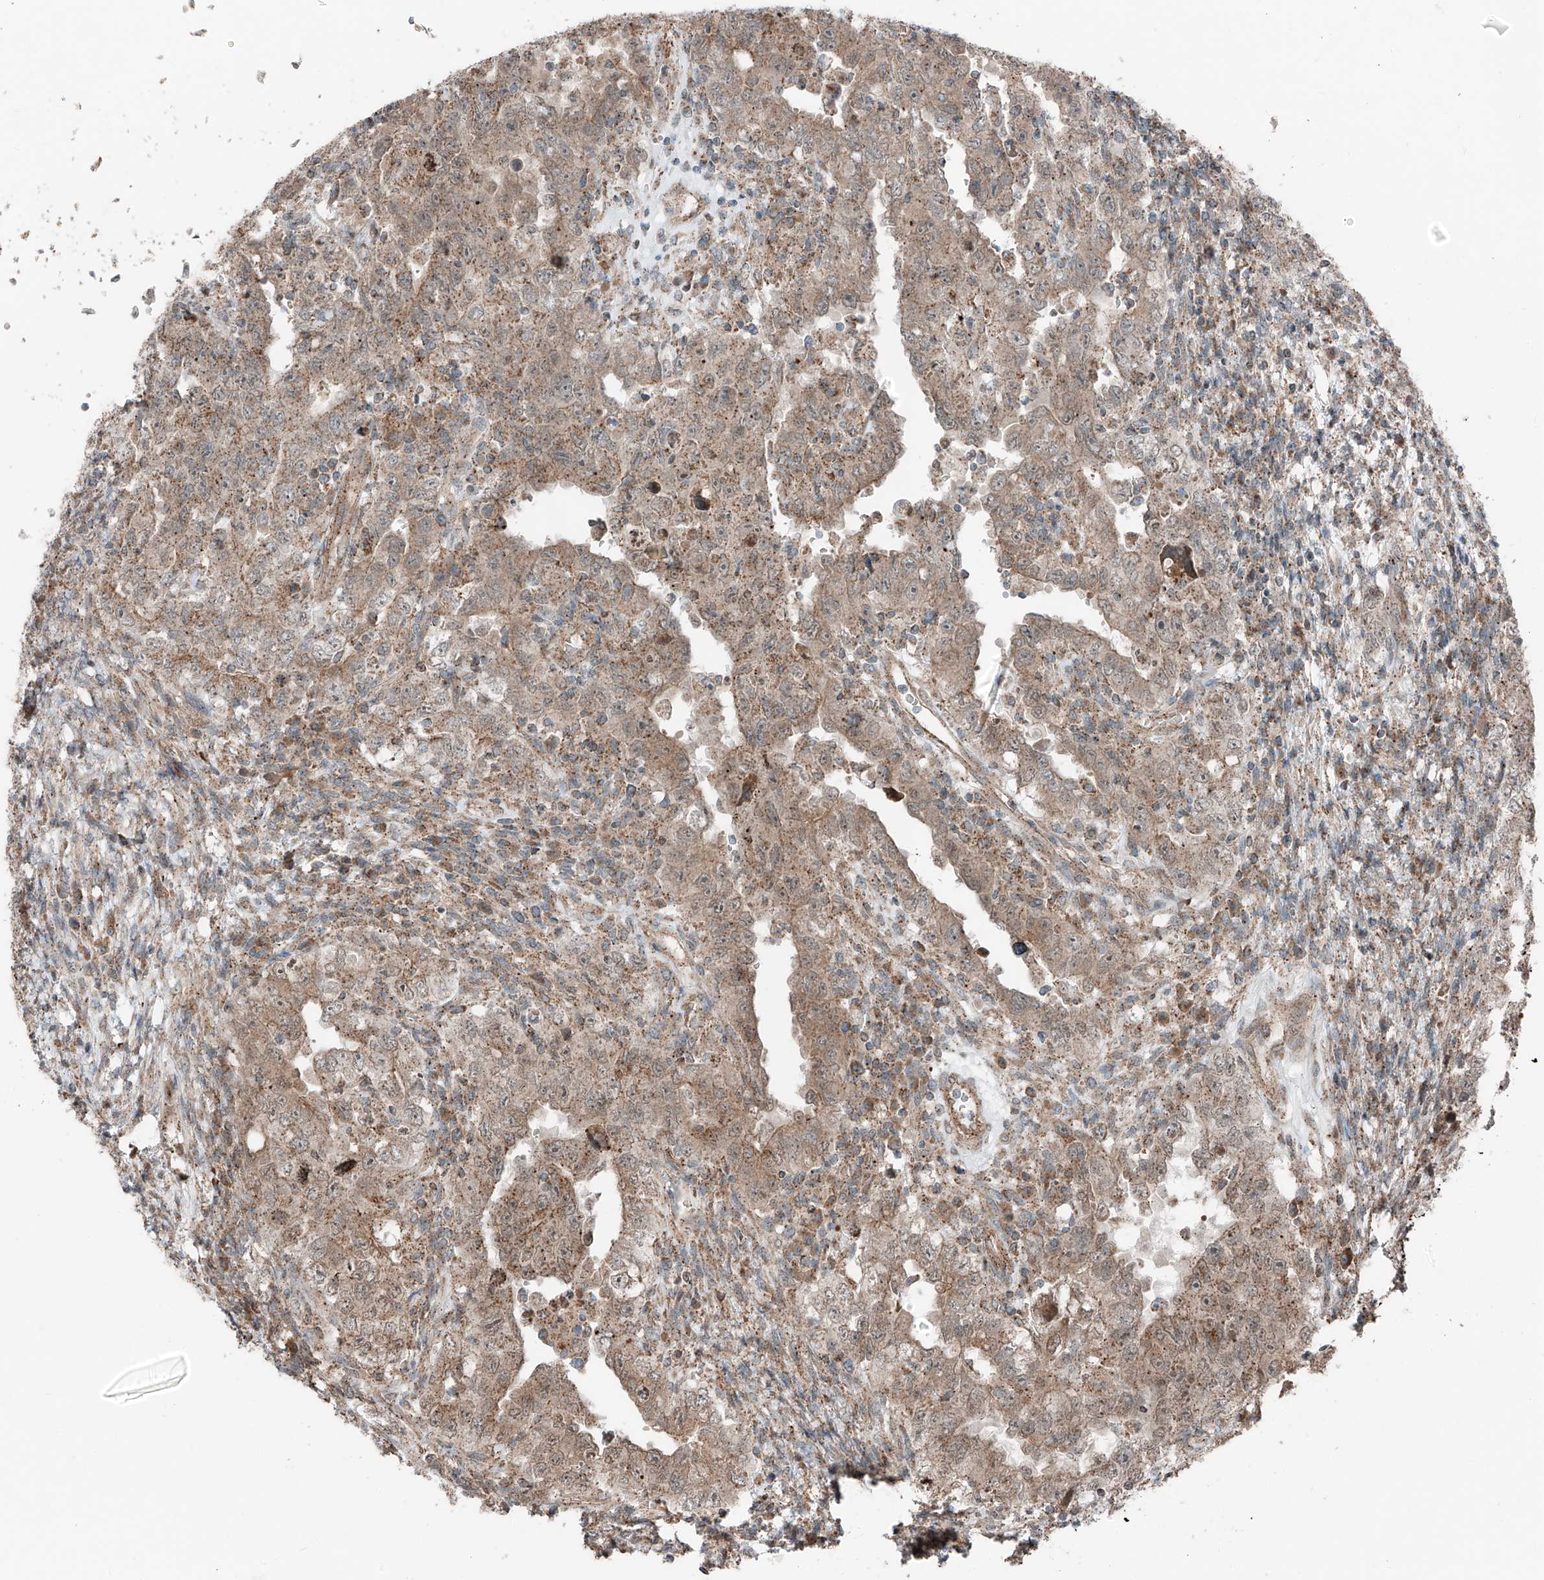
{"staining": {"intensity": "moderate", "quantity": ">75%", "location": "cytoplasmic/membranous"}, "tissue": "testis cancer", "cell_type": "Tumor cells", "image_type": "cancer", "snomed": [{"axis": "morphology", "description": "Carcinoma, Embryonal, NOS"}, {"axis": "topography", "description": "Testis"}], "caption": "Testis cancer stained with a protein marker displays moderate staining in tumor cells.", "gene": "CEP162", "patient": {"sex": "male", "age": 26}}